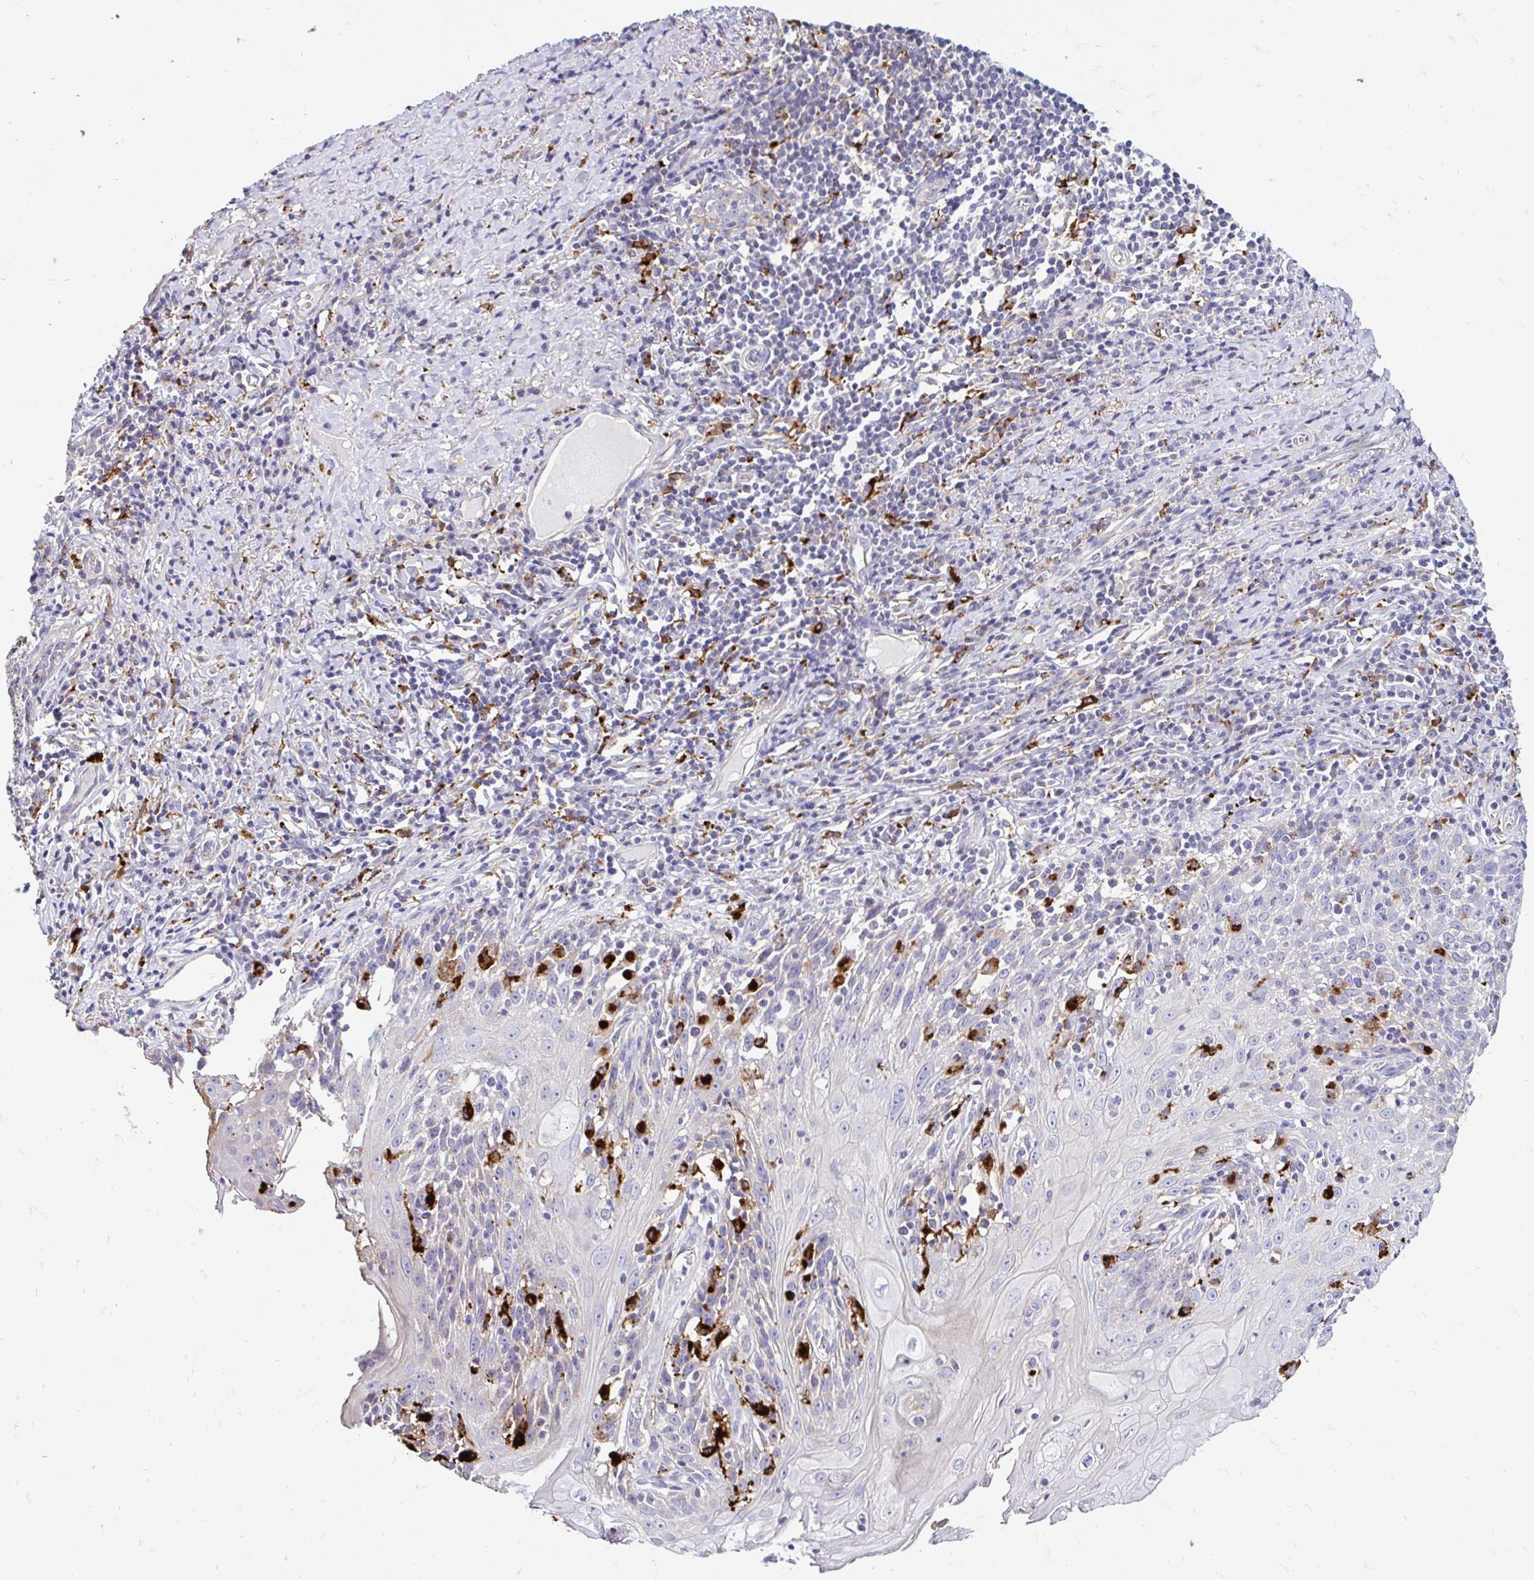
{"staining": {"intensity": "negative", "quantity": "none", "location": "none"}, "tissue": "skin cancer", "cell_type": "Tumor cells", "image_type": "cancer", "snomed": [{"axis": "morphology", "description": "Squamous cell carcinoma, NOS"}, {"axis": "topography", "description": "Skin"}, {"axis": "topography", "description": "Vulva"}], "caption": "Skin cancer (squamous cell carcinoma) stained for a protein using immunohistochemistry (IHC) reveals no expression tumor cells.", "gene": "FUCA1", "patient": {"sex": "female", "age": 76}}